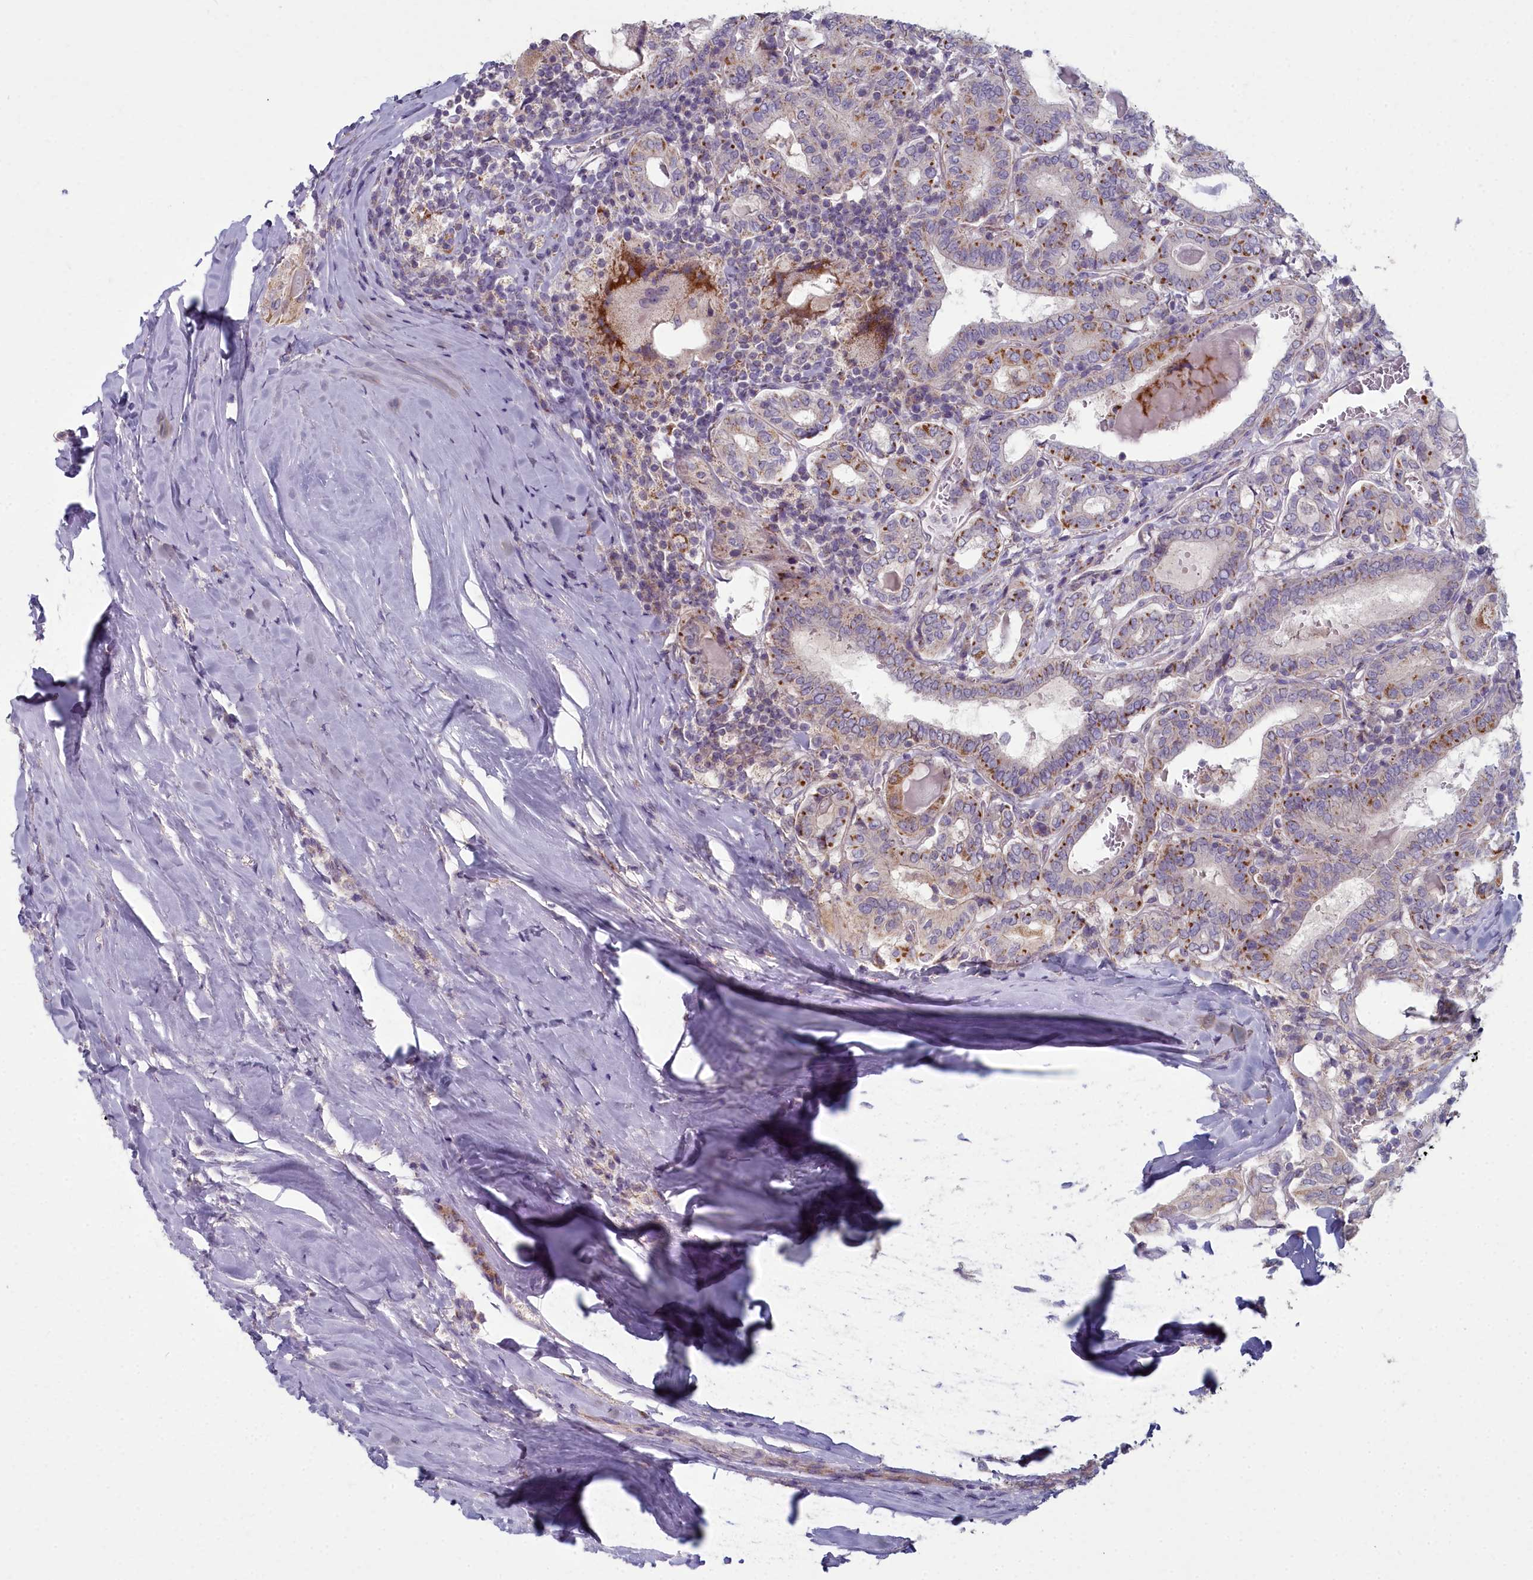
{"staining": {"intensity": "strong", "quantity": "25%-75%", "location": "cytoplasmic/membranous"}, "tissue": "thyroid cancer", "cell_type": "Tumor cells", "image_type": "cancer", "snomed": [{"axis": "morphology", "description": "Papillary adenocarcinoma, NOS"}, {"axis": "topography", "description": "Thyroid gland"}], "caption": "Protein analysis of thyroid cancer tissue shows strong cytoplasmic/membranous staining in about 25%-75% of tumor cells.", "gene": "INSYN2A", "patient": {"sex": "female", "age": 72}}